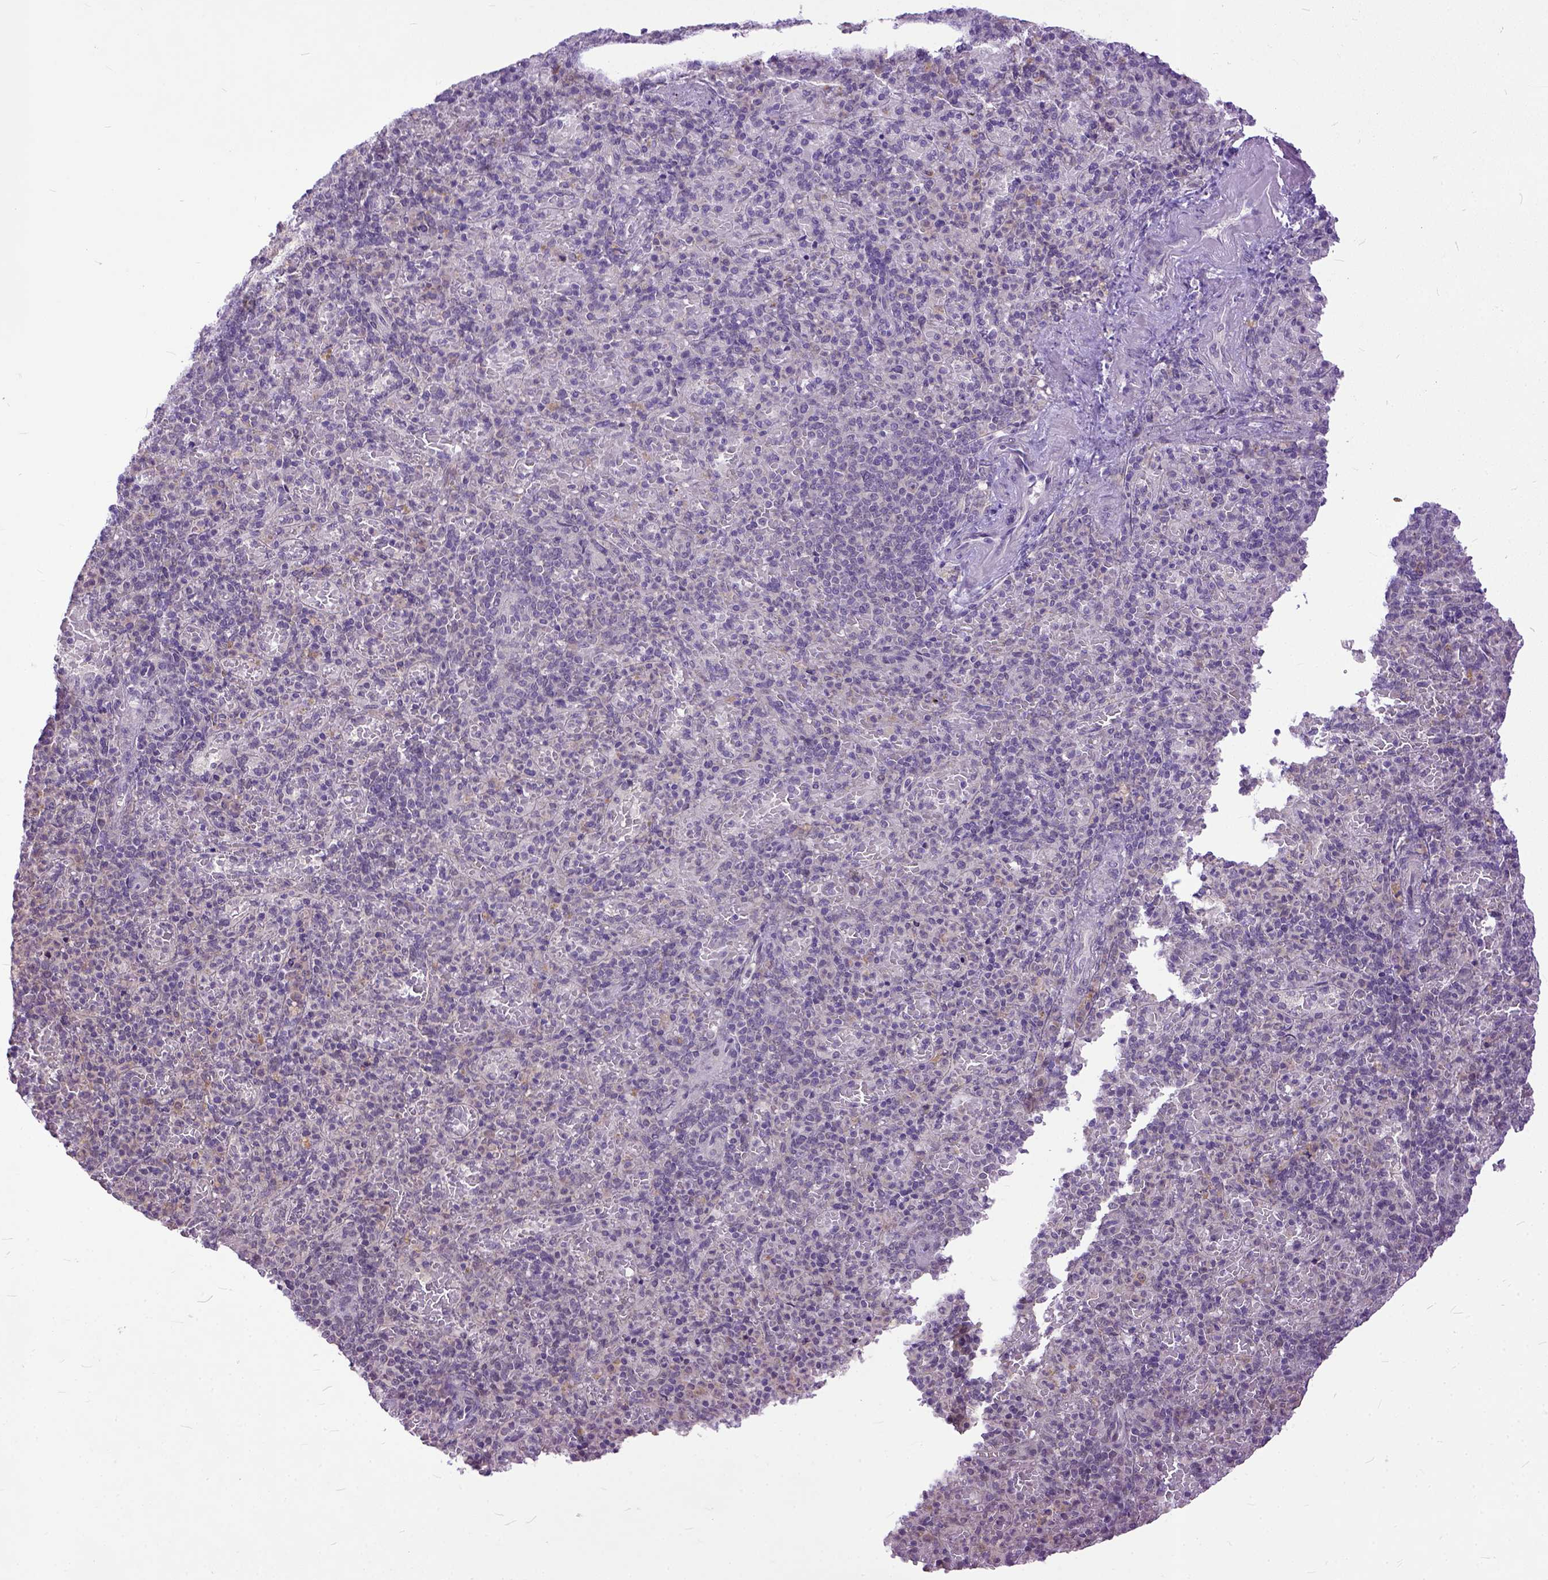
{"staining": {"intensity": "negative", "quantity": "none", "location": "none"}, "tissue": "spleen", "cell_type": "Cells in red pulp", "image_type": "normal", "snomed": [{"axis": "morphology", "description": "Normal tissue, NOS"}, {"axis": "topography", "description": "Spleen"}], "caption": "Protein analysis of unremarkable spleen shows no significant positivity in cells in red pulp. (IHC, brightfield microscopy, high magnification).", "gene": "TCEAL7", "patient": {"sex": "female", "age": 74}}